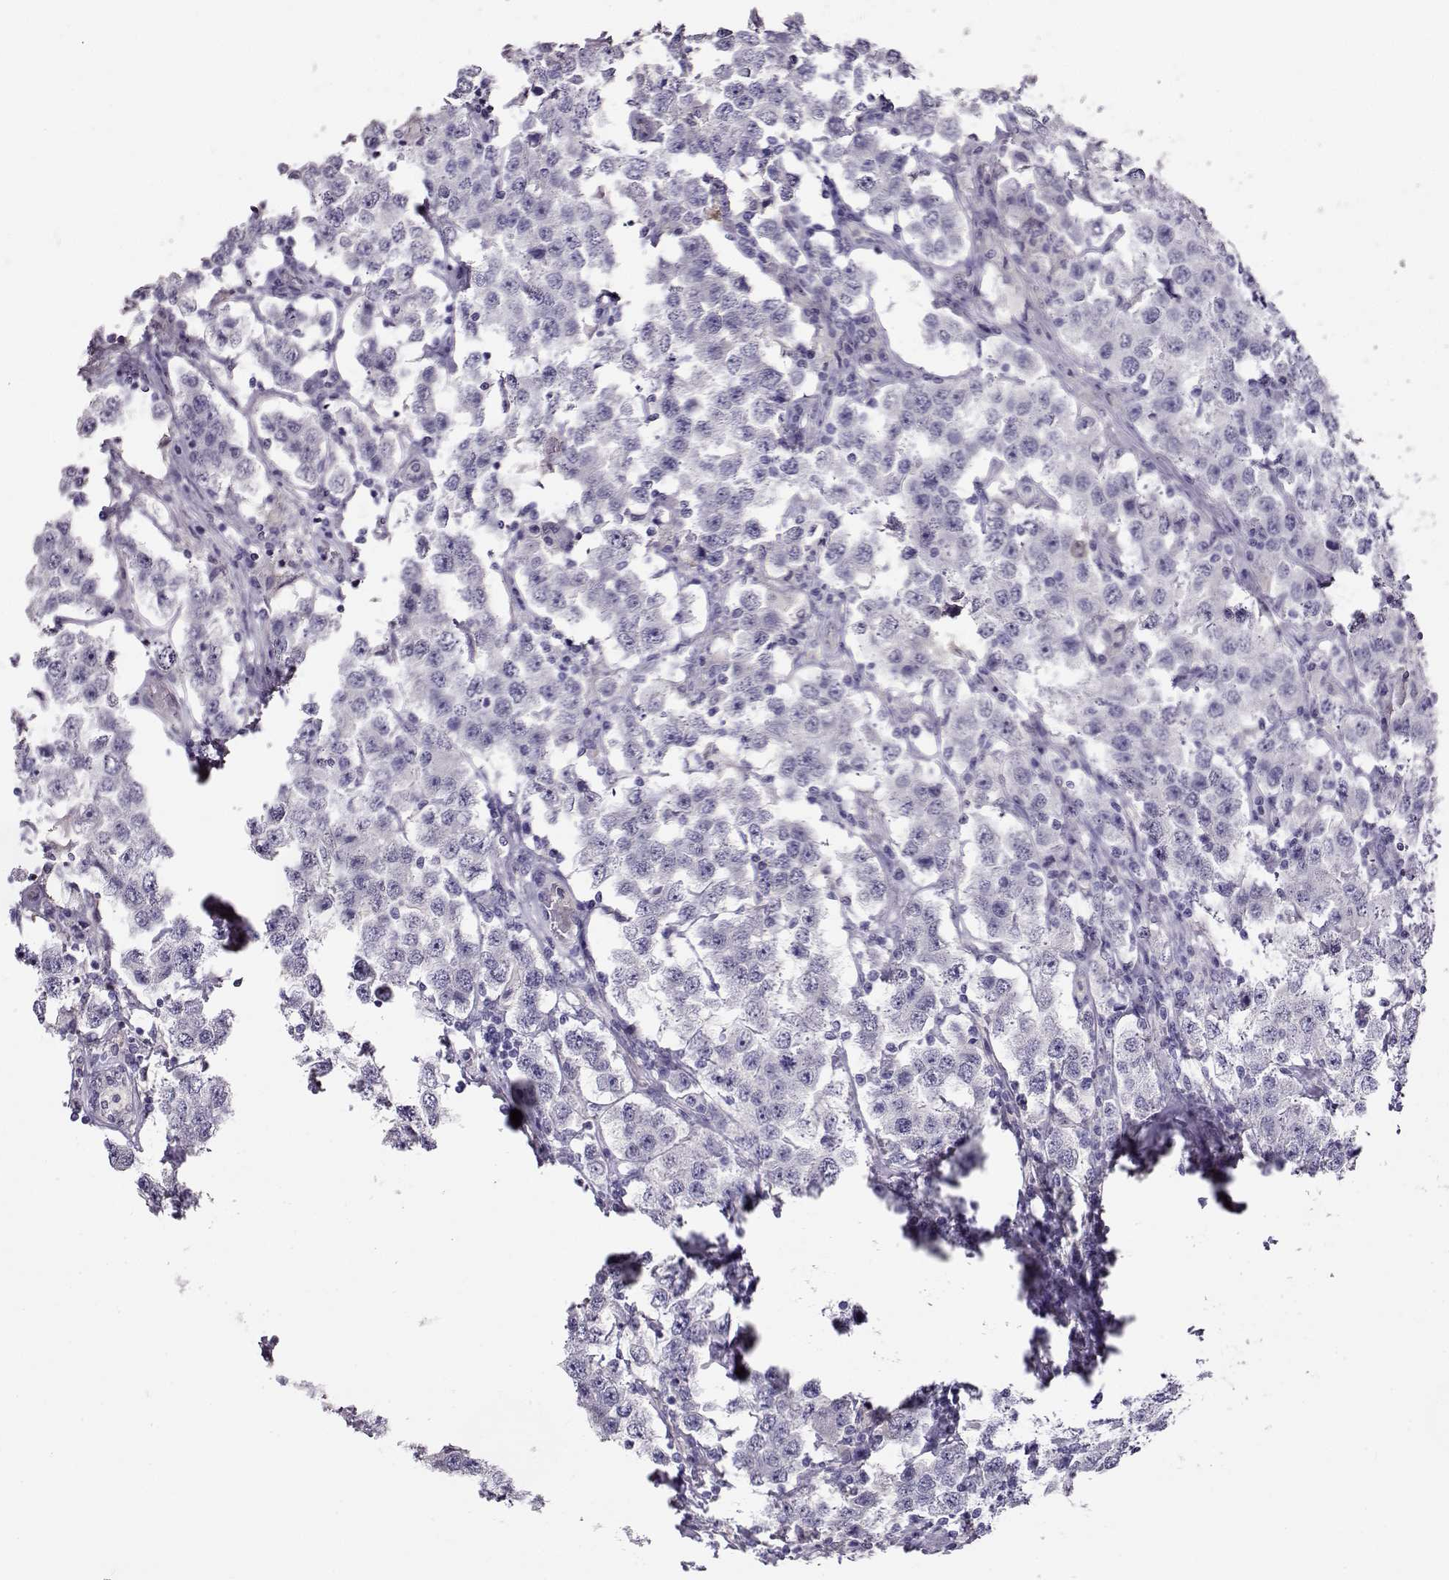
{"staining": {"intensity": "negative", "quantity": "none", "location": "none"}, "tissue": "testis cancer", "cell_type": "Tumor cells", "image_type": "cancer", "snomed": [{"axis": "morphology", "description": "Seminoma, NOS"}, {"axis": "topography", "description": "Testis"}], "caption": "Human testis cancer (seminoma) stained for a protein using immunohistochemistry (IHC) displays no positivity in tumor cells.", "gene": "CCR8", "patient": {"sex": "male", "age": 52}}